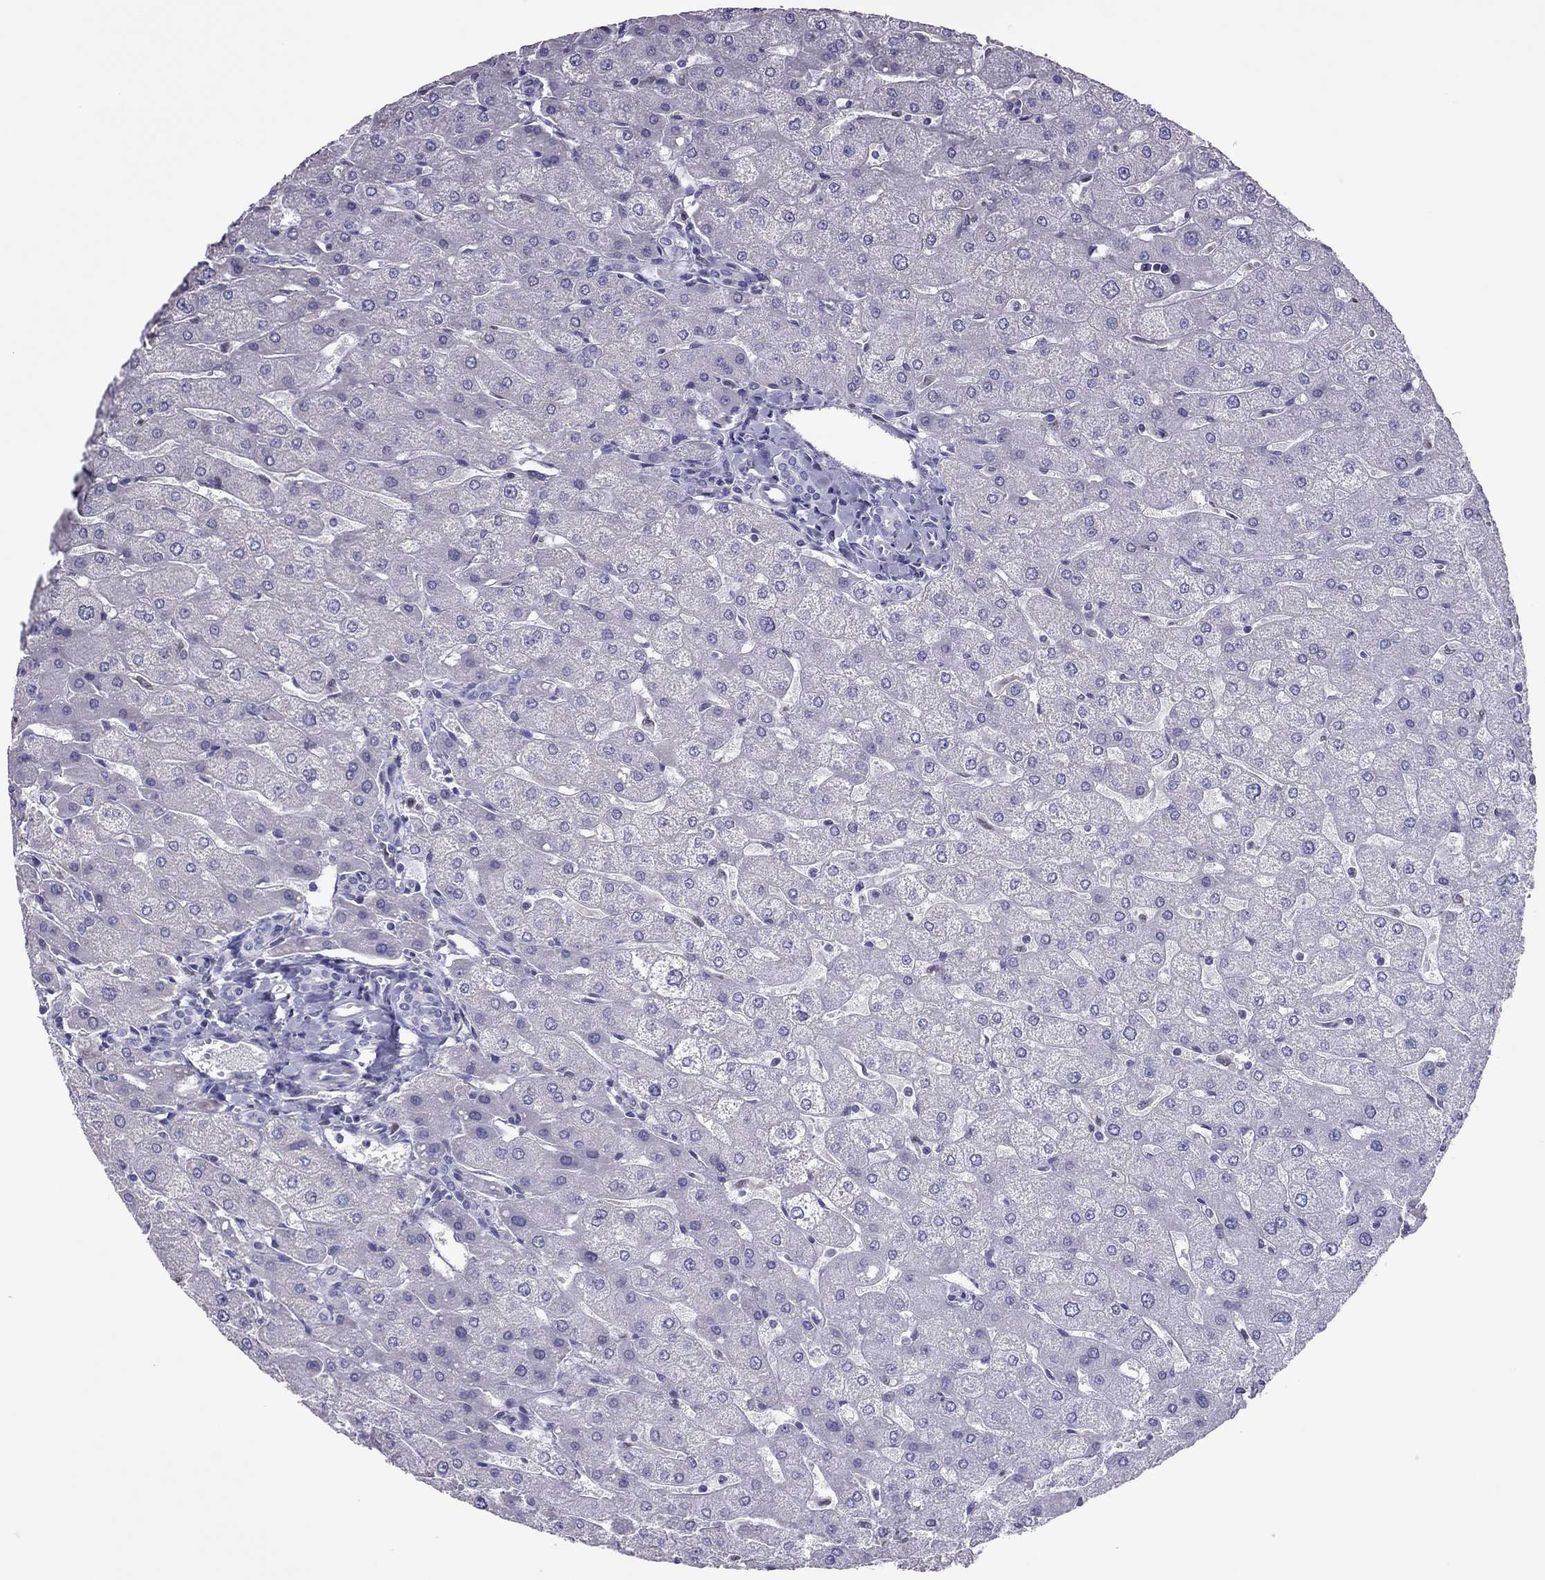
{"staining": {"intensity": "negative", "quantity": "none", "location": "none"}, "tissue": "liver", "cell_type": "Cholangiocytes", "image_type": "normal", "snomed": [{"axis": "morphology", "description": "Normal tissue, NOS"}, {"axis": "topography", "description": "Liver"}], "caption": "There is no significant expression in cholangiocytes of liver. The staining was performed using DAB (3,3'-diaminobenzidine) to visualize the protein expression in brown, while the nuclei were stained in blue with hematoxylin (Magnification: 20x).", "gene": "SPINT3", "patient": {"sex": "male", "age": 67}}